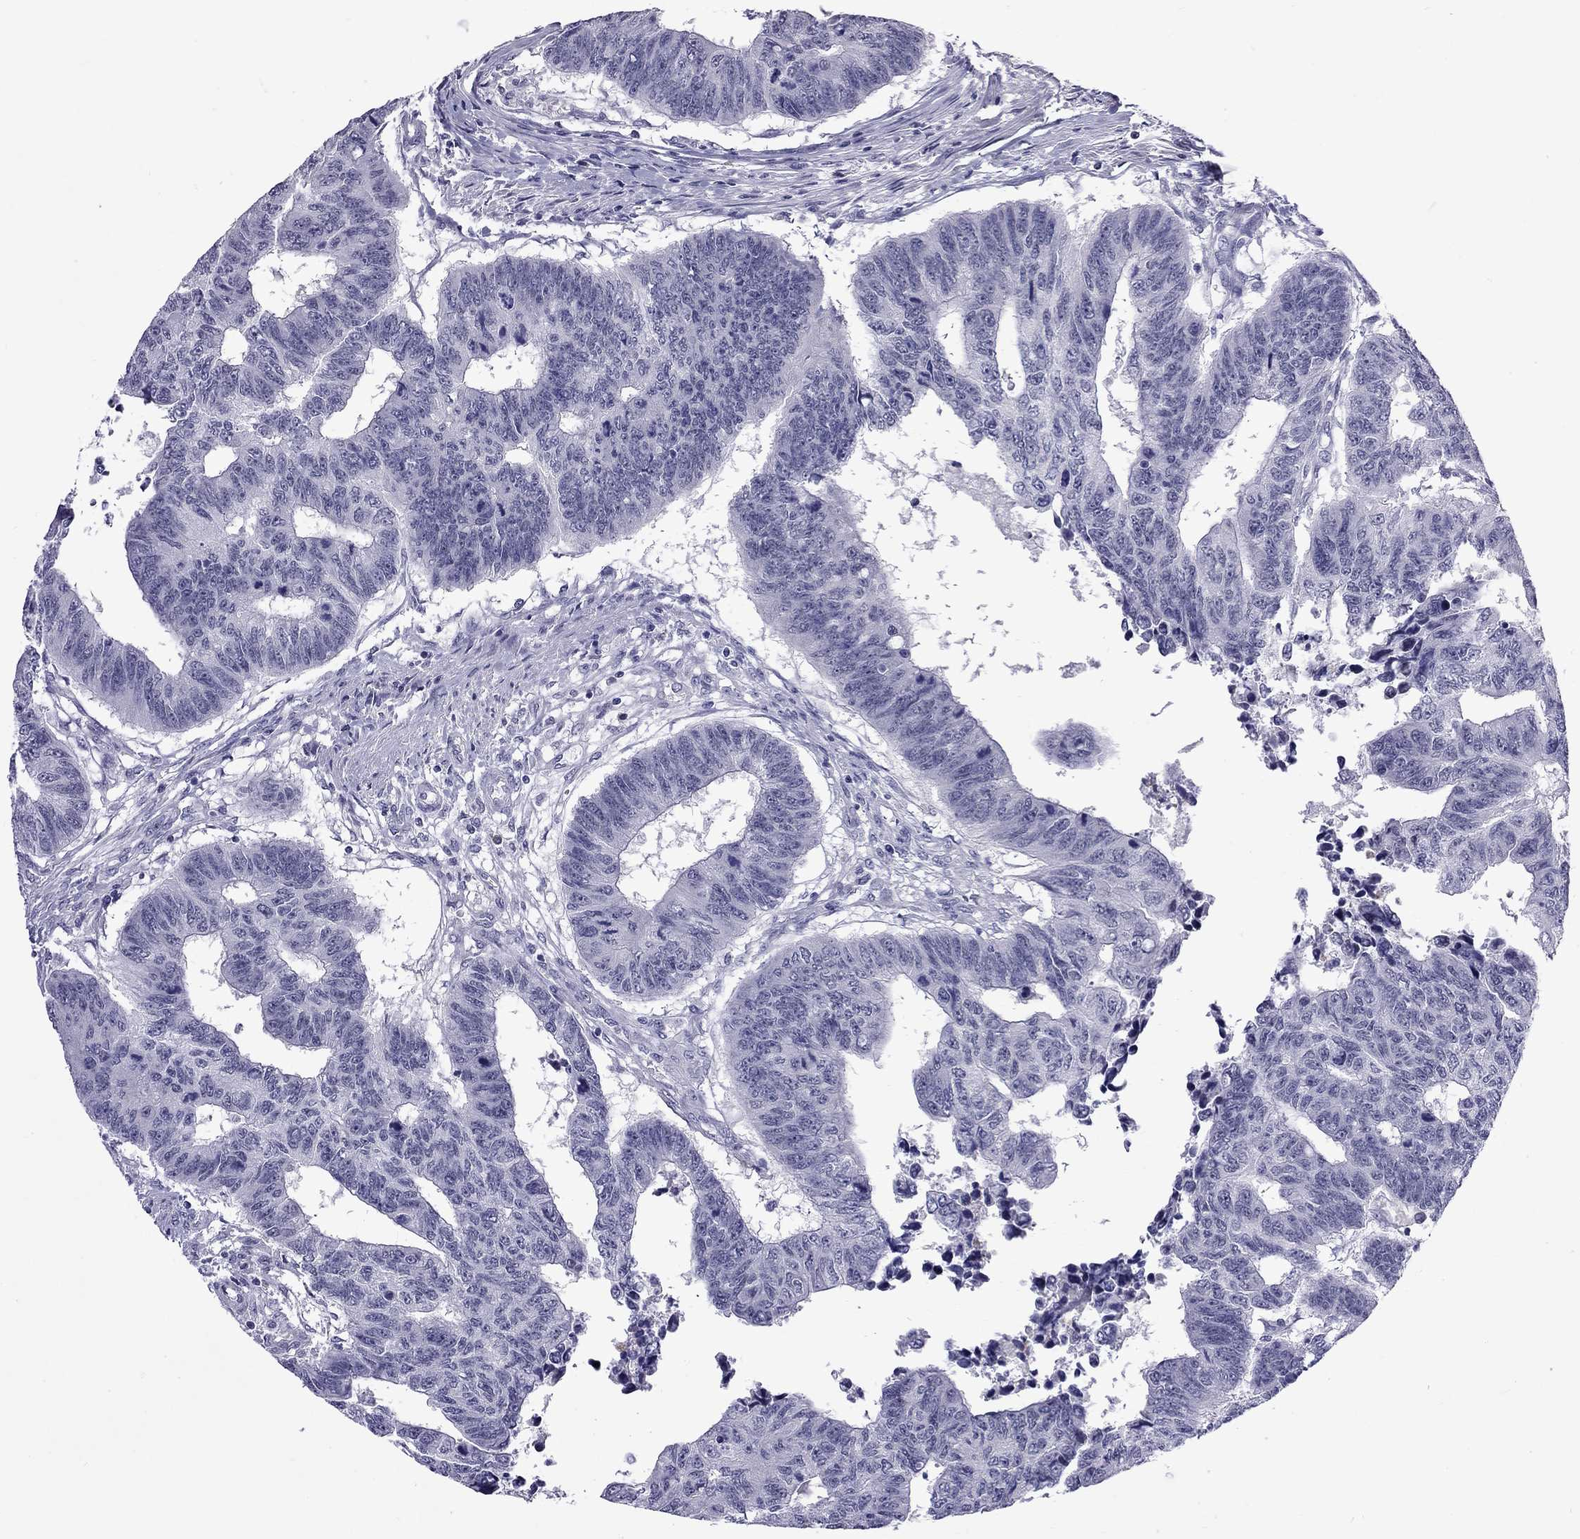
{"staining": {"intensity": "negative", "quantity": "none", "location": "none"}, "tissue": "colorectal cancer", "cell_type": "Tumor cells", "image_type": "cancer", "snomed": [{"axis": "morphology", "description": "Adenocarcinoma, NOS"}, {"axis": "topography", "description": "Rectum"}], "caption": "Tumor cells show no significant protein staining in colorectal cancer. The staining is performed using DAB (3,3'-diaminobenzidine) brown chromogen with nuclei counter-stained in using hematoxylin.", "gene": "RTL9", "patient": {"sex": "female", "age": 85}}